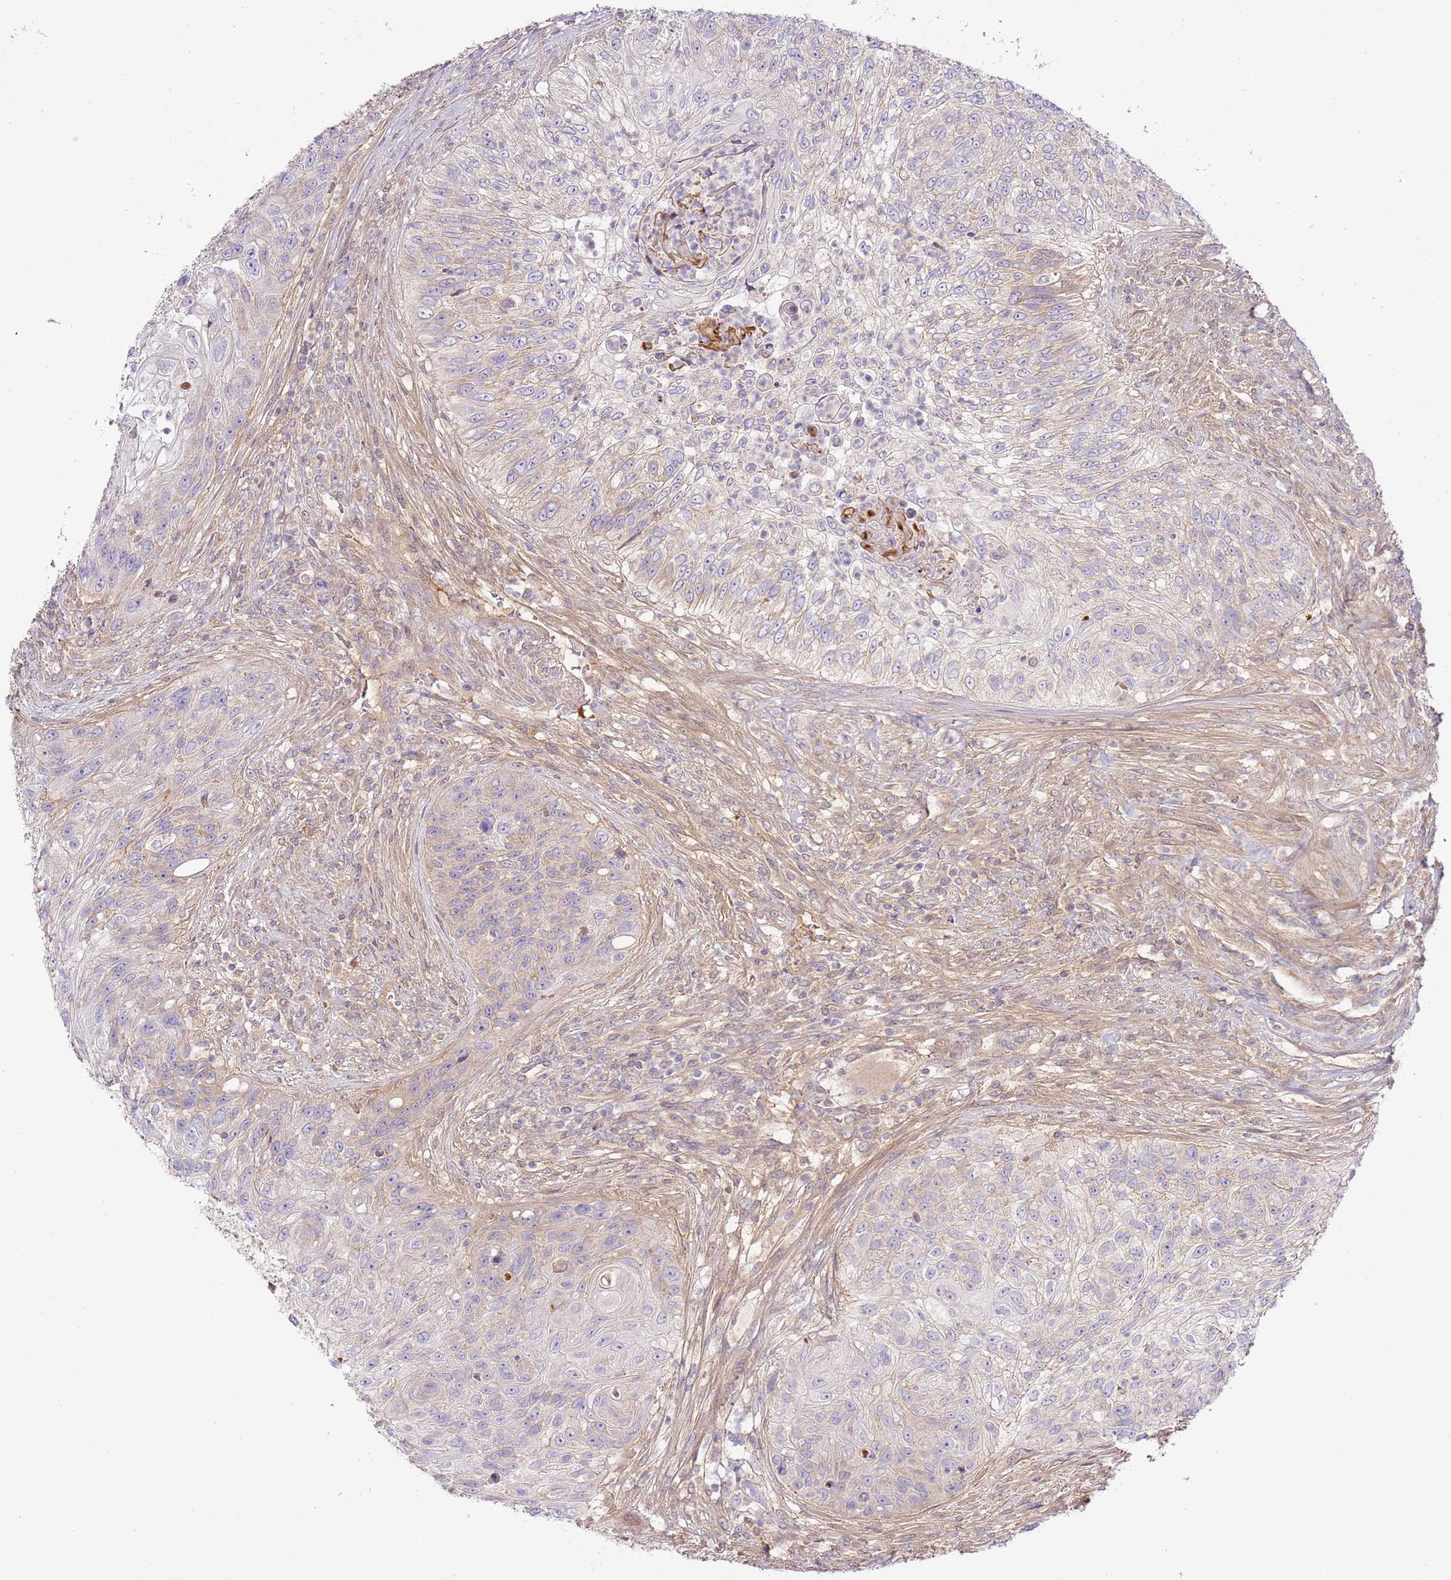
{"staining": {"intensity": "negative", "quantity": "none", "location": "none"}, "tissue": "urothelial cancer", "cell_type": "Tumor cells", "image_type": "cancer", "snomed": [{"axis": "morphology", "description": "Urothelial carcinoma, High grade"}, {"axis": "topography", "description": "Urinary bladder"}], "caption": "This is an immunohistochemistry histopathology image of human urothelial carcinoma (high-grade). There is no positivity in tumor cells.", "gene": "C8G", "patient": {"sex": "female", "age": 60}}